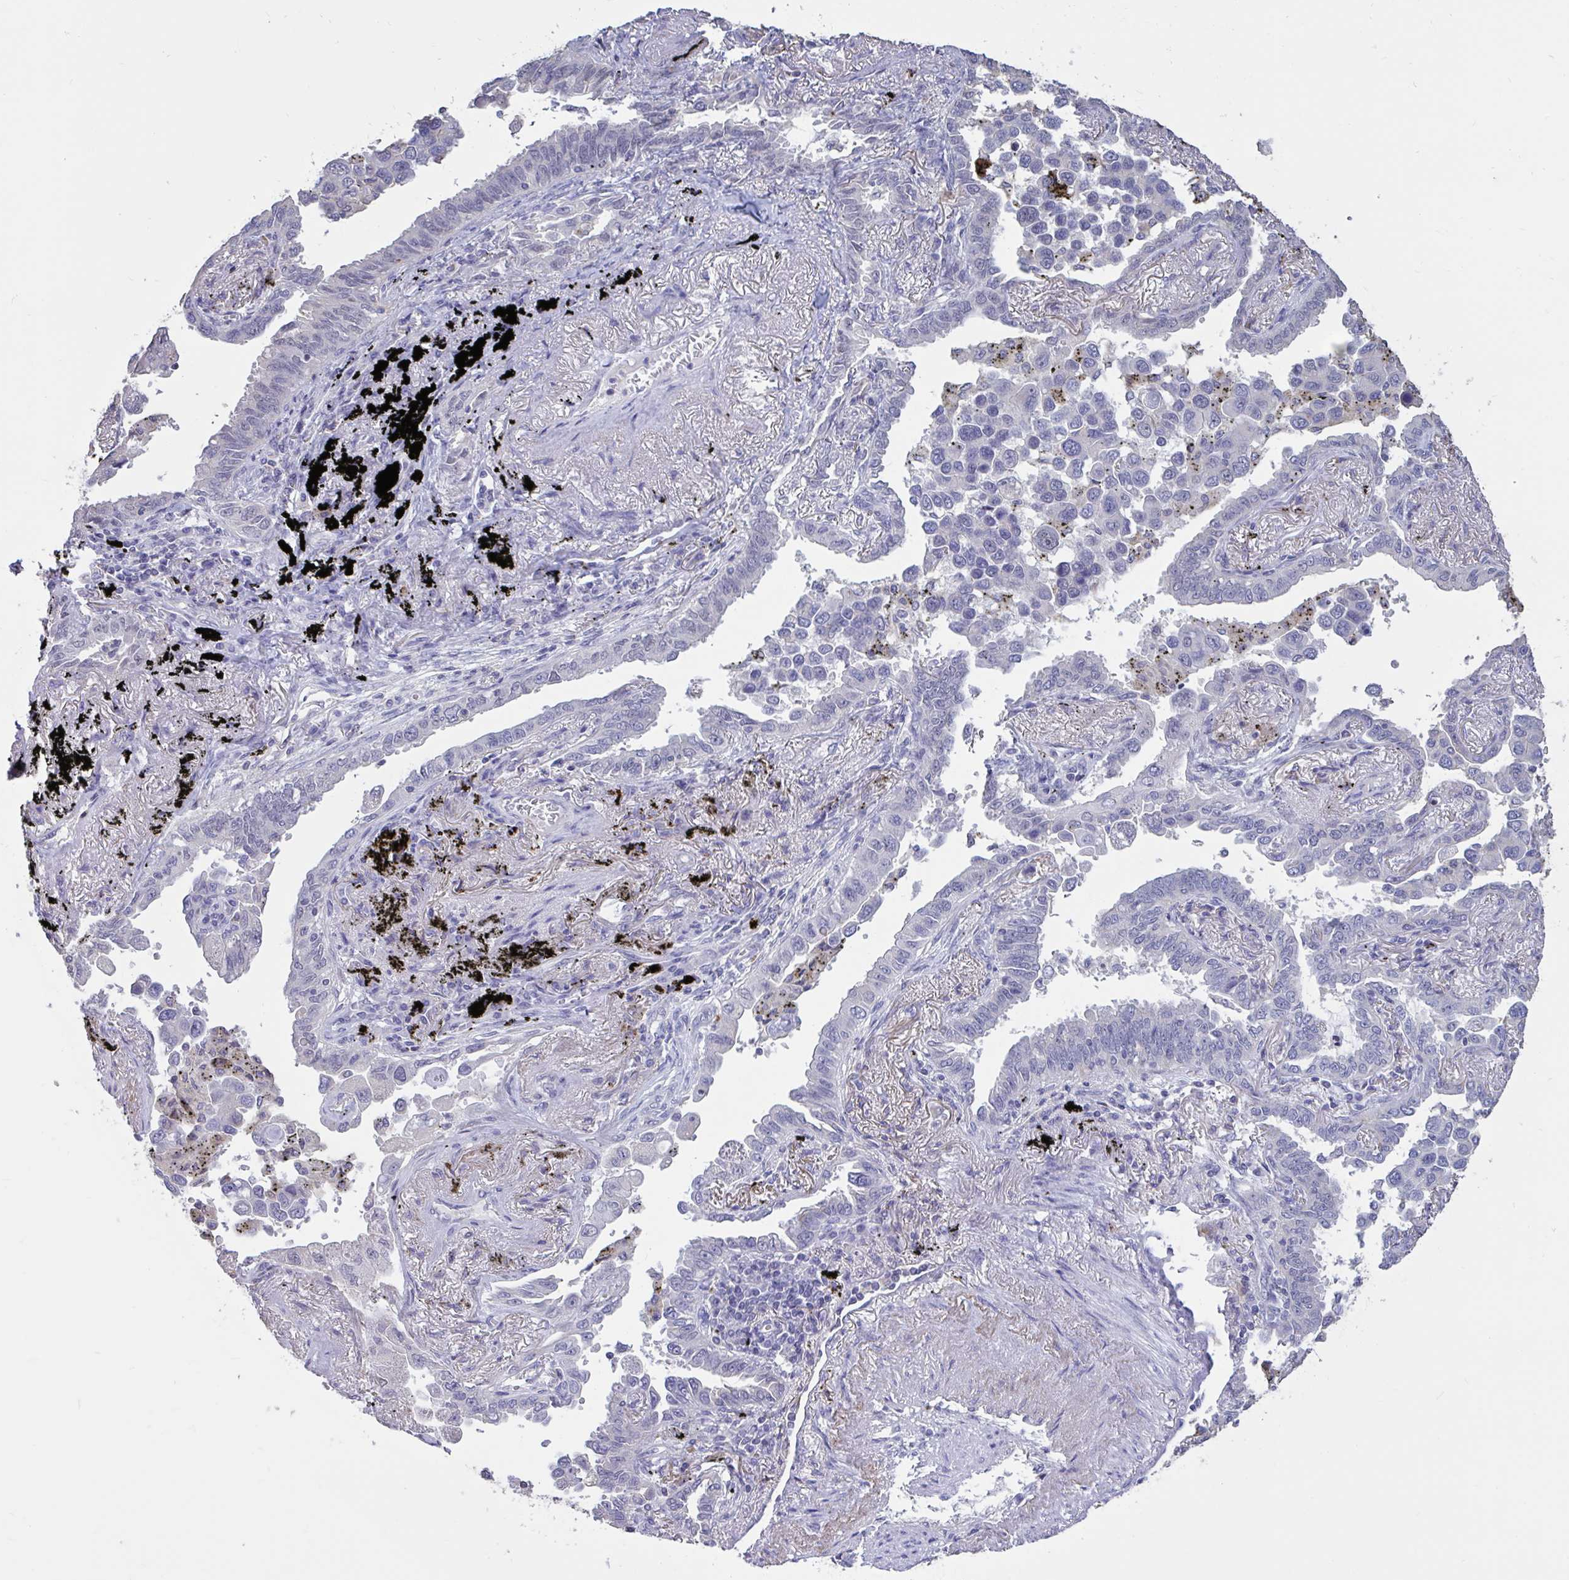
{"staining": {"intensity": "negative", "quantity": "none", "location": "none"}, "tissue": "lung cancer", "cell_type": "Tumor cells", "image_type": "cancer", "snomed": [{"axis": "morphology", "description": "Adenocarcinoma, NOS"}, {"axis": "topography", "description": "Lung"}], "caption": "Immunohistochemical staining of human lung adenocarcinoma shows no significant positivity in tumor cells.", "gene": "DDX39A", "patient": {"sex": "male", "age": 67}}